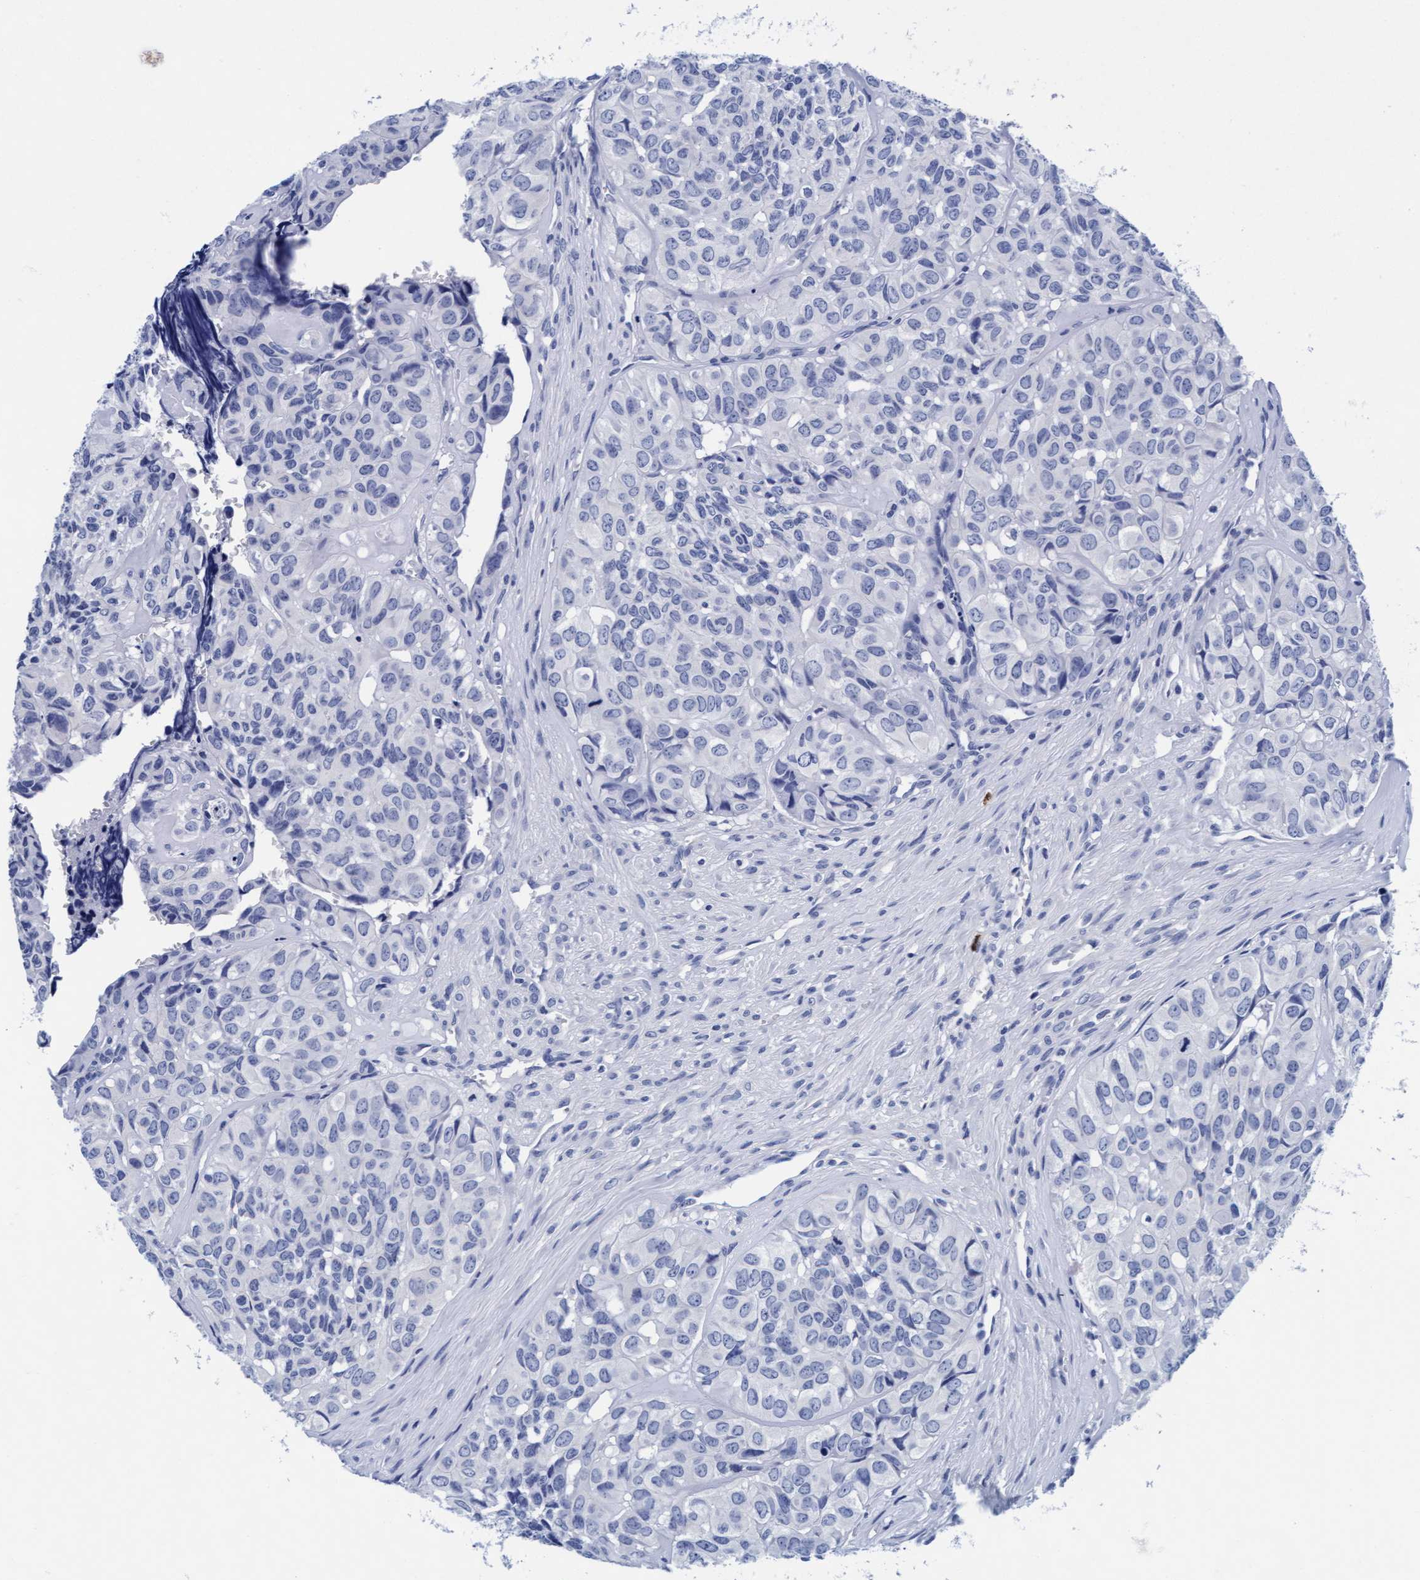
{"staining": {"intensity": "negative", "quantity": "none", "location": "none"}, "tissue": "head and neck cancer", "cell_type": "Tumor cells", "image_type": "cancer", "snomed": [{"axis": "morphology", "description": "Adenocarcinoma, NOS"}, {"axis": "topography", "description": "Salivary gland, NOS"}, {"axis": "topography", "description": "Head-Neck"}], "caption": "Tumor cells show no significant protein expression in adenocarcinoma (head and neck). (Stains: DAB IHC with hematoxylin counter stain, Microscopy: brightfield microscopy at high magnification).", "gene": "ARSG", "patient": {"sex": "female", "age": 76}}